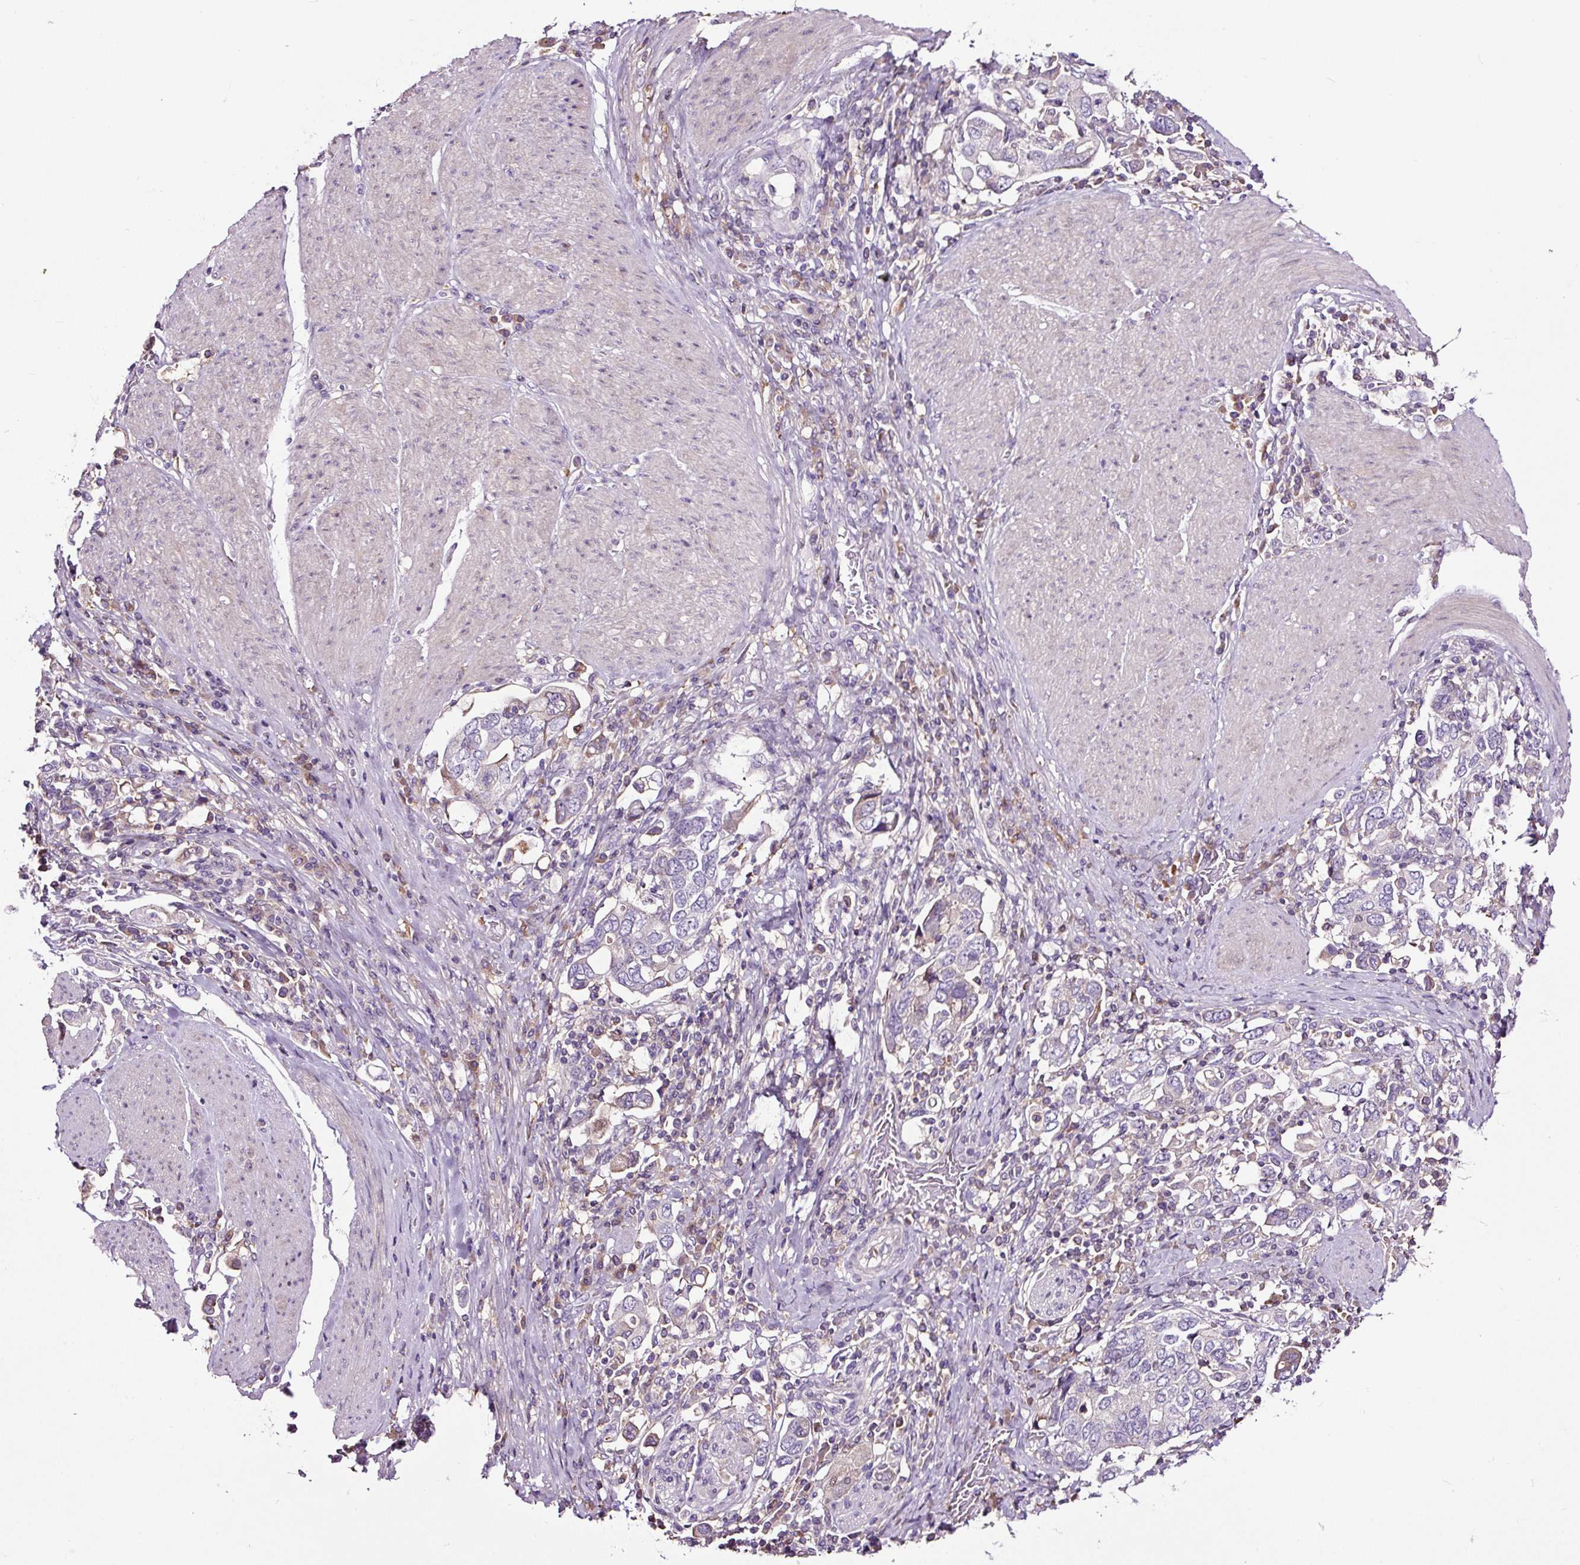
{"staining": {"intensity": "negative", "quantity": "none", "location": "none"}, "tissue": "stomach cancer", "cell_type": "Tumor cells", "image_type": "cancer", "snomed": [{"axis": "morphology", "description": "Adenocarcinoma, NOS"}, {"axis": "topography", "description": "Stomach, upper"}, {"axis": "topography", "description": "Stomach"}], "caption": "Tumor cells show no significant protein expression in adenocarcinoma (stomach). (DAB immunohistochemistry (IHC), high magnification).", "gene": "LRRC24", "patient": {"sex": "male", "age": 62}}